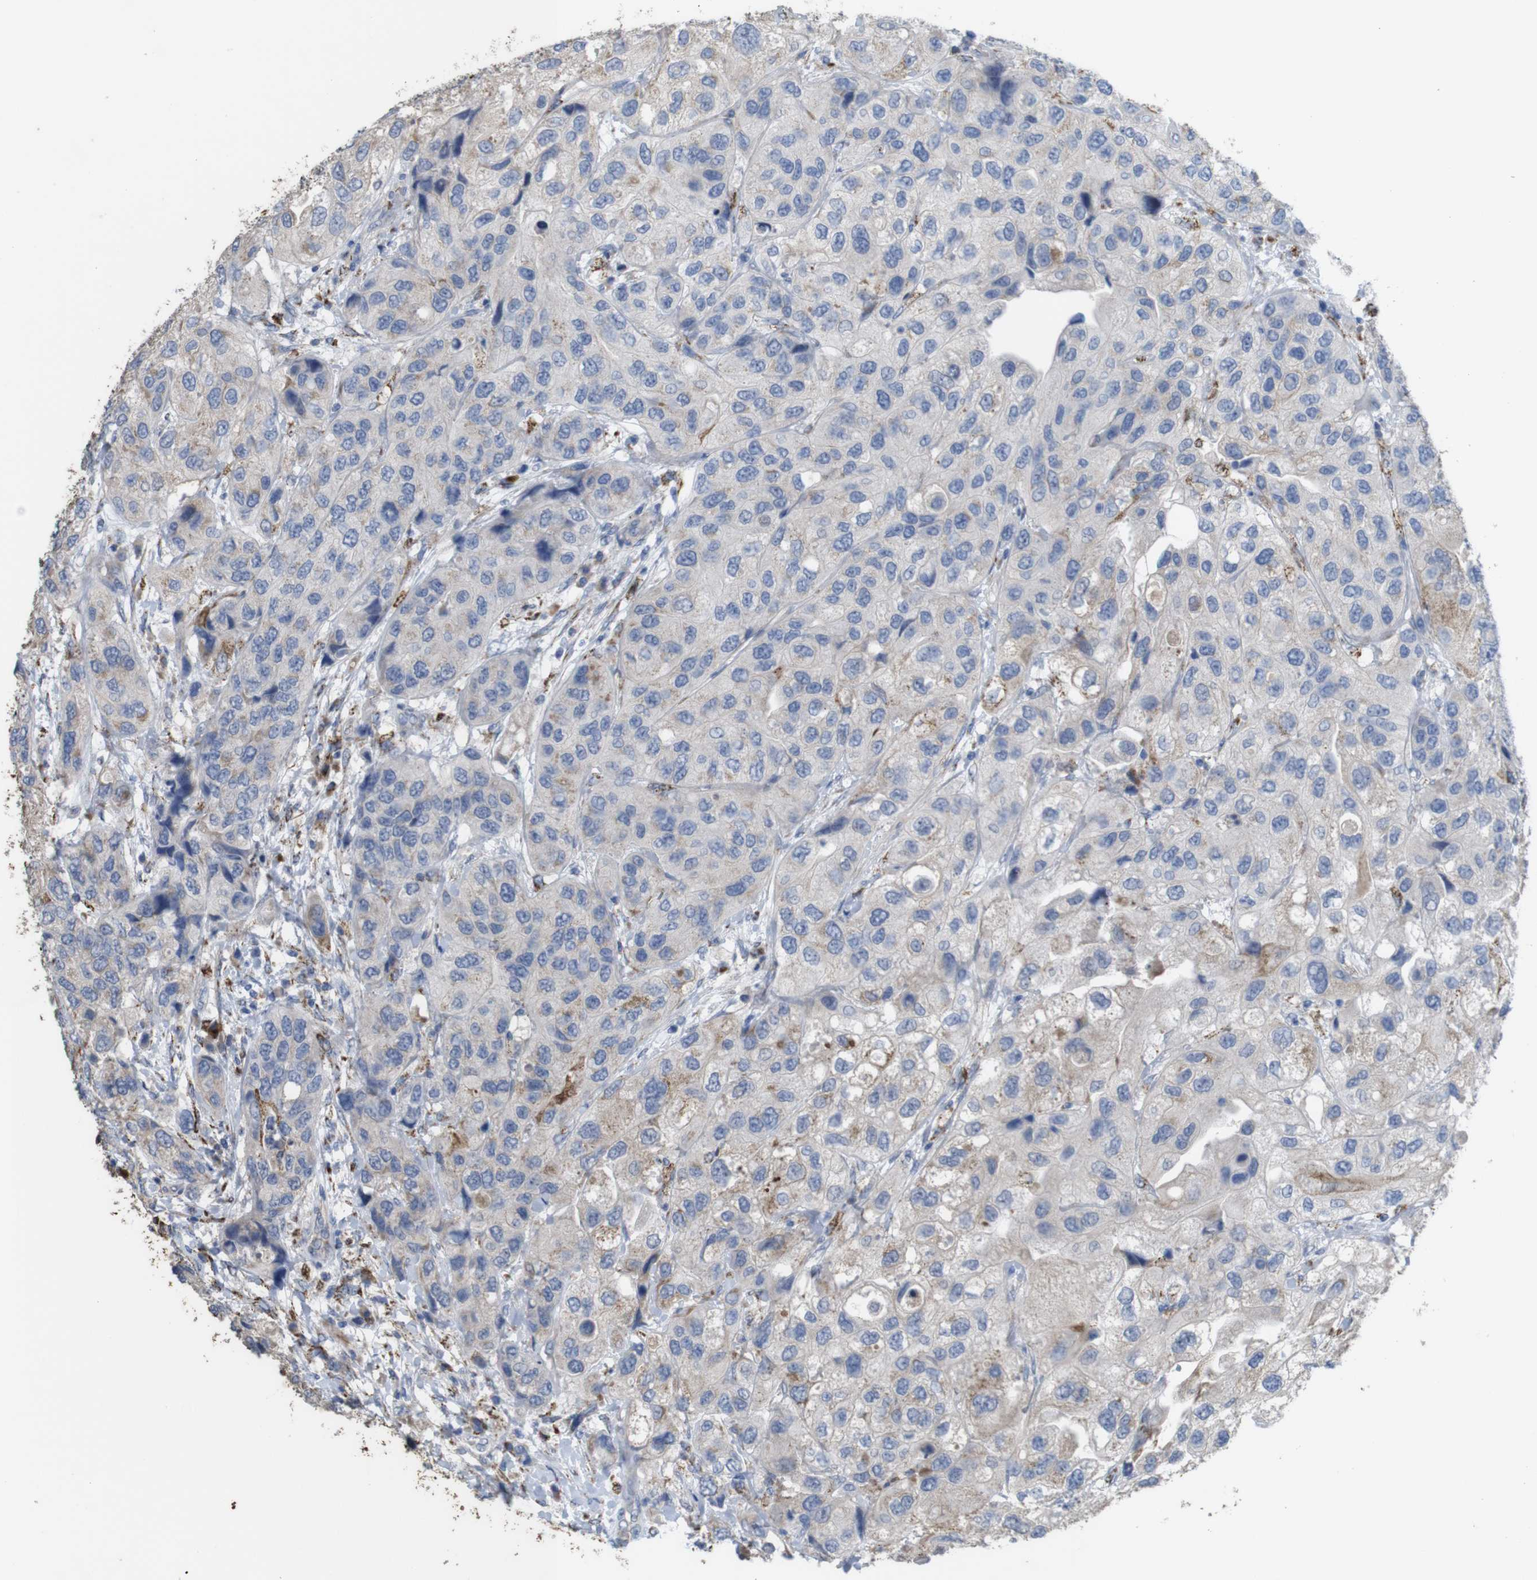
{"staining": {"intensity": "moderate", "quantity": "25%-75%", "location": "cytoplasmic/membranous"}, "tissue": "urothelial cancer", "cell_type": "Tumor cells", "image_type": "cancer", "snomed": [{"axis": "morphology", "description": "Urothelial carcinoma, High grade"}, {"axis": "topography", "description": "Urinary bladder"}], "caption": "IHC of urothelial cancer displays medium levels of moderate cytoplasmic/membranous expression in about 25%-75% of tumor cells. The staining was performed using DAB to visualize the protein expression in brown, while the nuclei were stained in blue with hematoxylin (Magnification: 20x).", "gene": "PTPRR", "patient": {"sex": "female", "age": 64}}